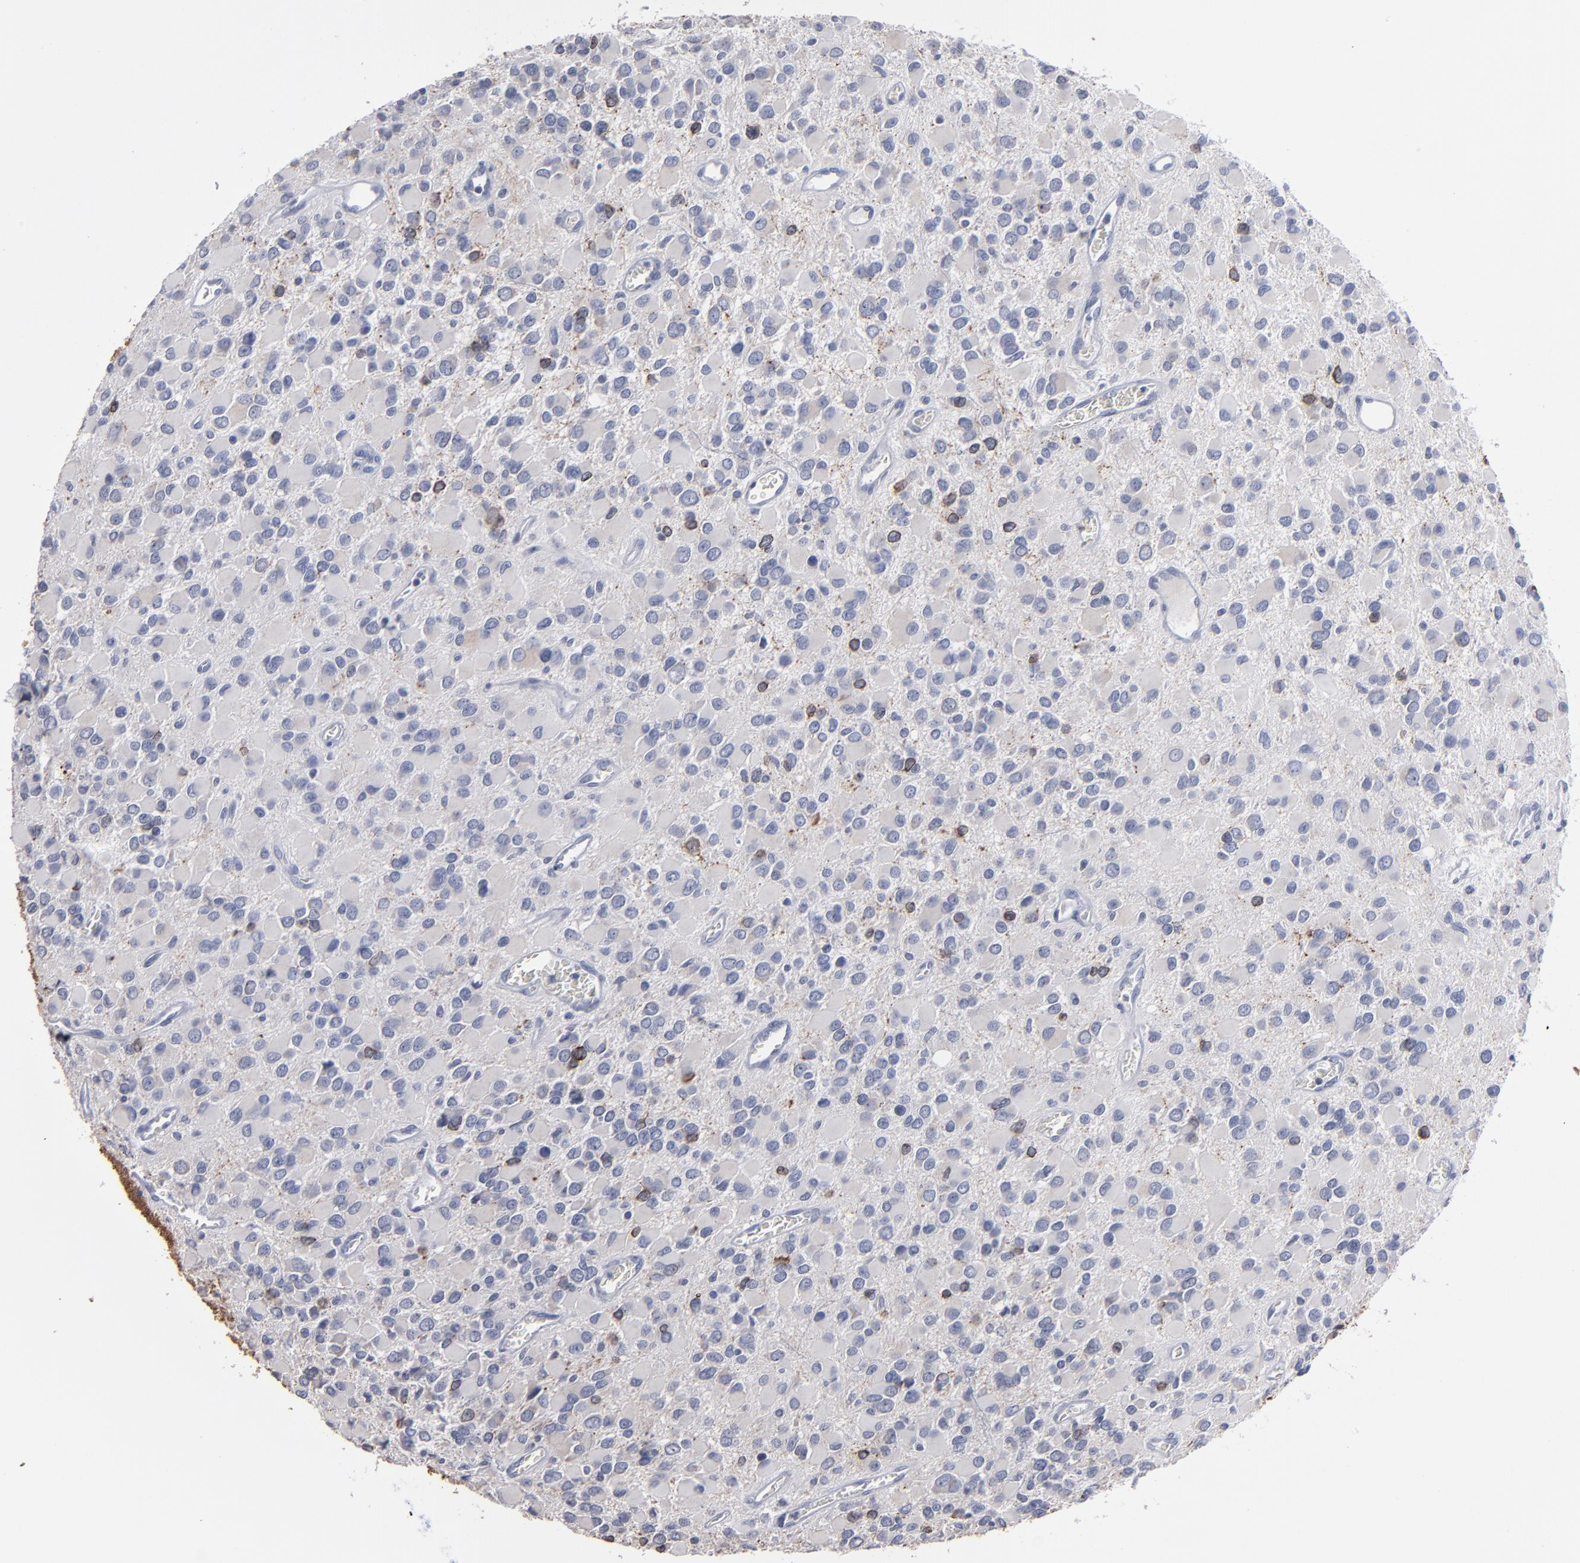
{"staining": {"intensity": "moderate", "quantity": "<25%", "location": "cytoplasmic/membranous"}, "tissue": "glioma", "cell_type": "Tumor cells", "image_type": "cancer", "snomed": [{"axis": "morphology", "description": "Glioma, malignant, Low grade"}, {"axis": "topography", "description": "Brain"}], "caption": "Tumor cells show moderate cytoplasmic/membranous positivity in about <25% of cells in malignant glioma (low-grade).", "gene": "RPH3A", "patient": {"sex": "male", "age": 42}}